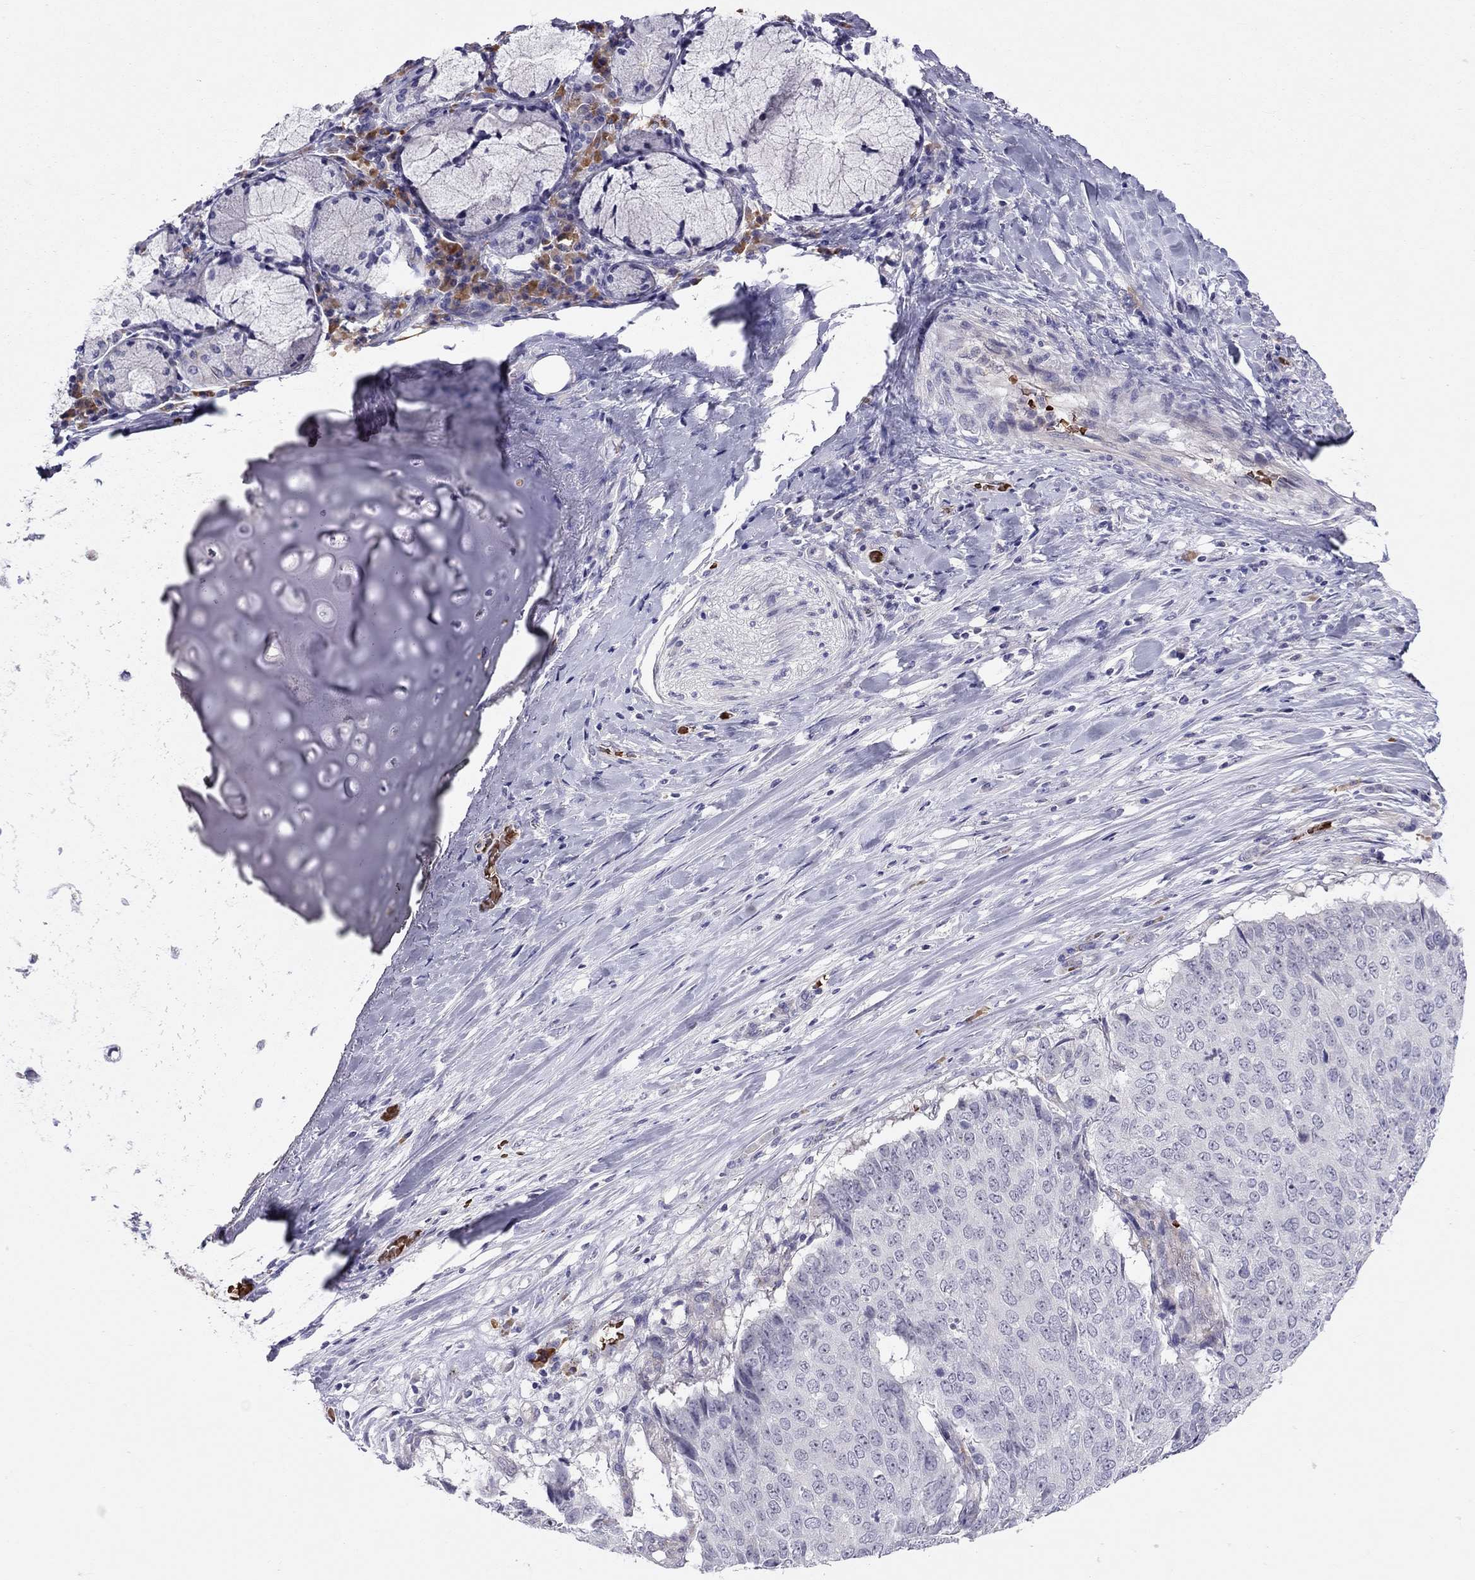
{"staining": {"intensity": "negative", "quantity": "none", "location": "none"}, "tissue": "lung cancer", "cell_type": "Tumor cells", "image_type": "cancer", "snomed": [{"axis": "morphology", "description": "Normal tissue, NOS"}, {"axis": "morphology", "description": "Squamous cell carcinoma, NOS"}, {"axis": "topography", "description": "Bronchus"}, {"axis": "topography", "description": "Lung"}], "caption": "Lung squamous cell carcinoma was stained to show a protein in brown. There is no significant positivity in tumor cells.", "gene": "FRMD1", "patient": {"sex": "male", "age": 64}}